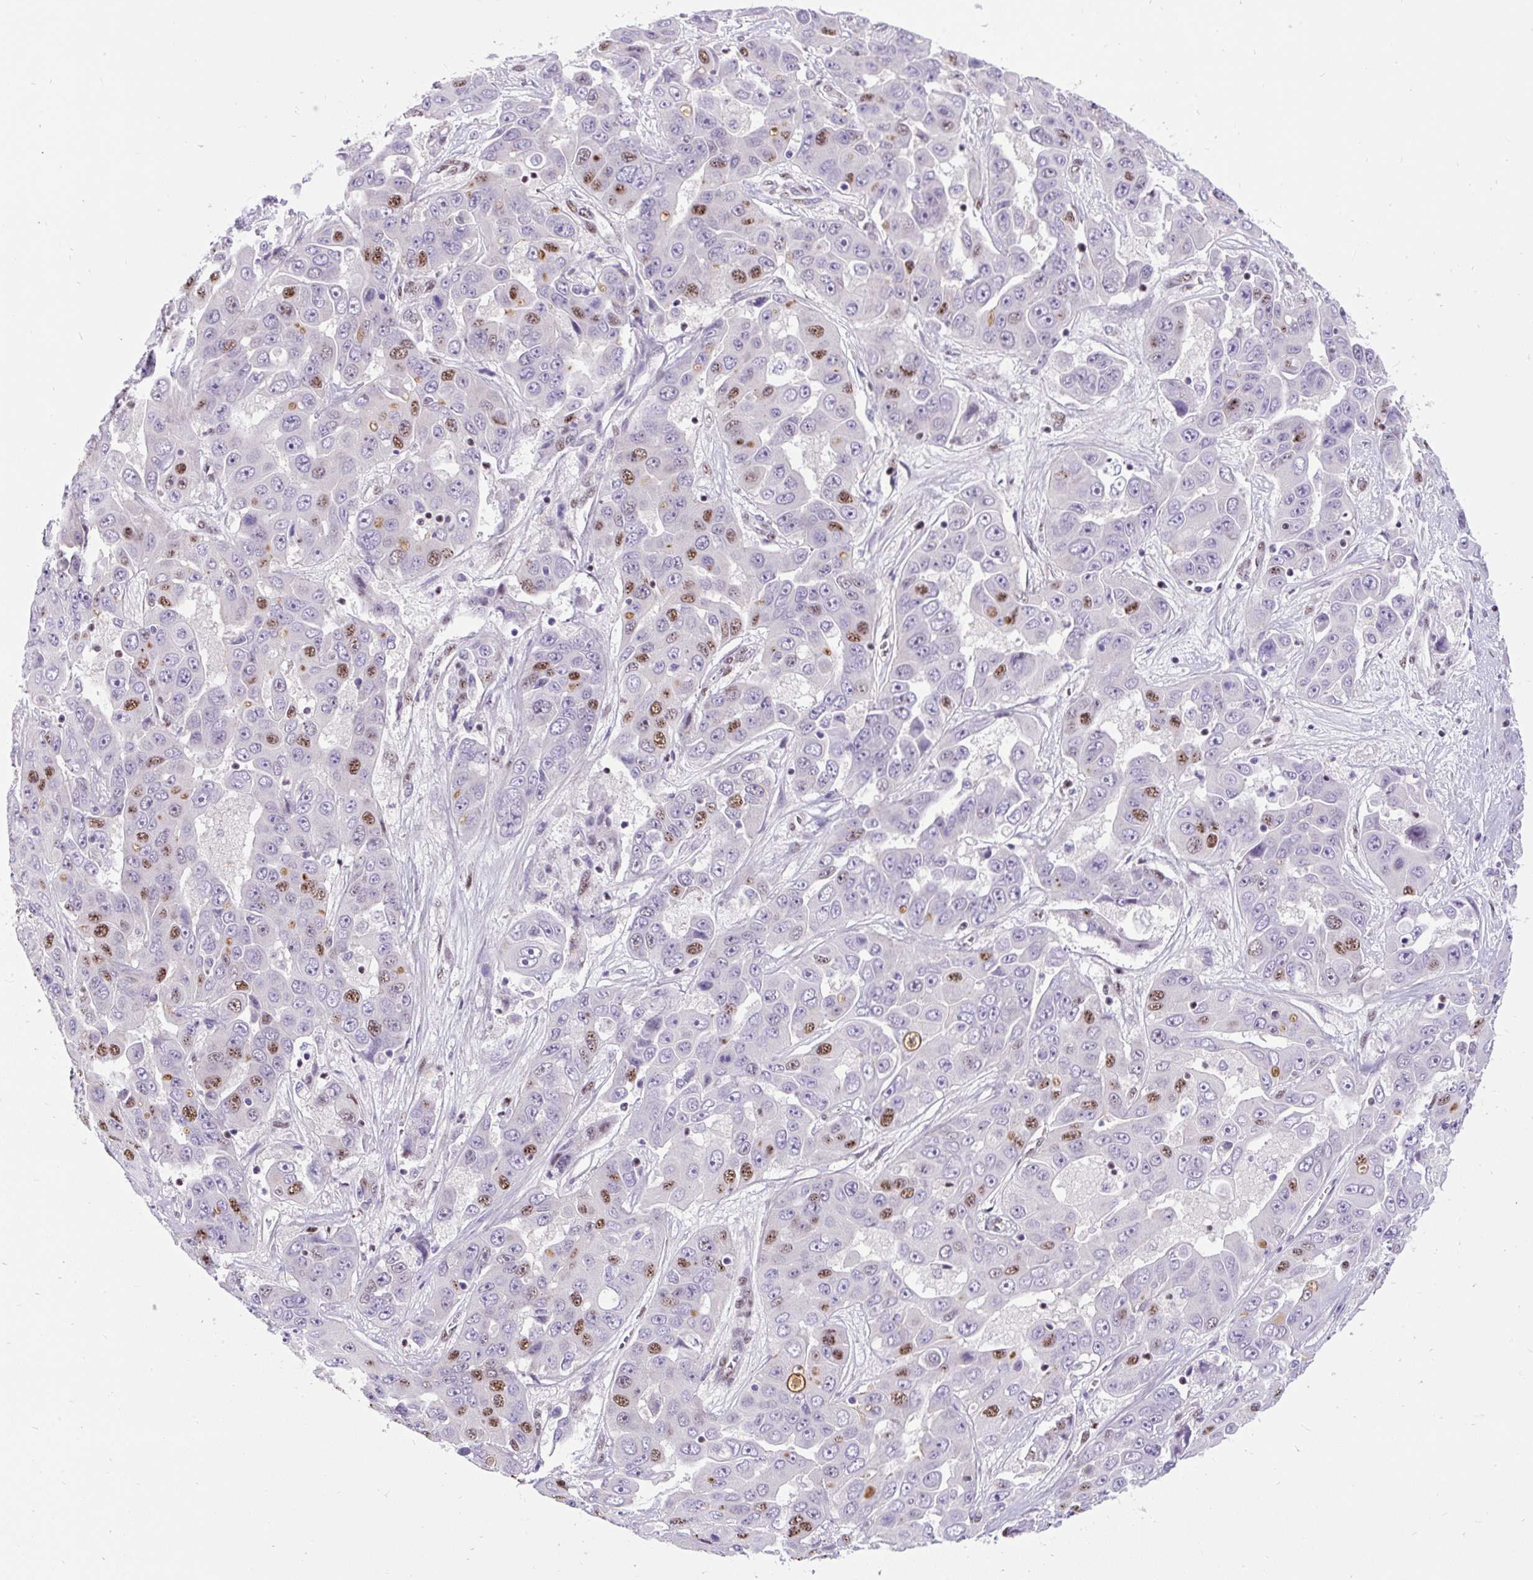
{"staining": {"intensity": "moderate", "quantity": "<25%", "location": "nuclear"}, "tissue": "liver cancer", "cell_type": "Tumor cells", "image_type": "cancer", "snomed": [{"axis": "morphology", "description": "Cholangiocarcinoma"}, {"axis": "topography", "description": "Liver"}], "caption": "A histopathology image of human liver cholangiocarcinoma stained for a protein exhibits moderate nuclear brown staining in tumor cells. (DAB (3,3'-diaminobenzidine) IHC with brightfield microscopy, high magnification).", "gene": "SMC5", "patient": {"sex": "female", "age": 52}}